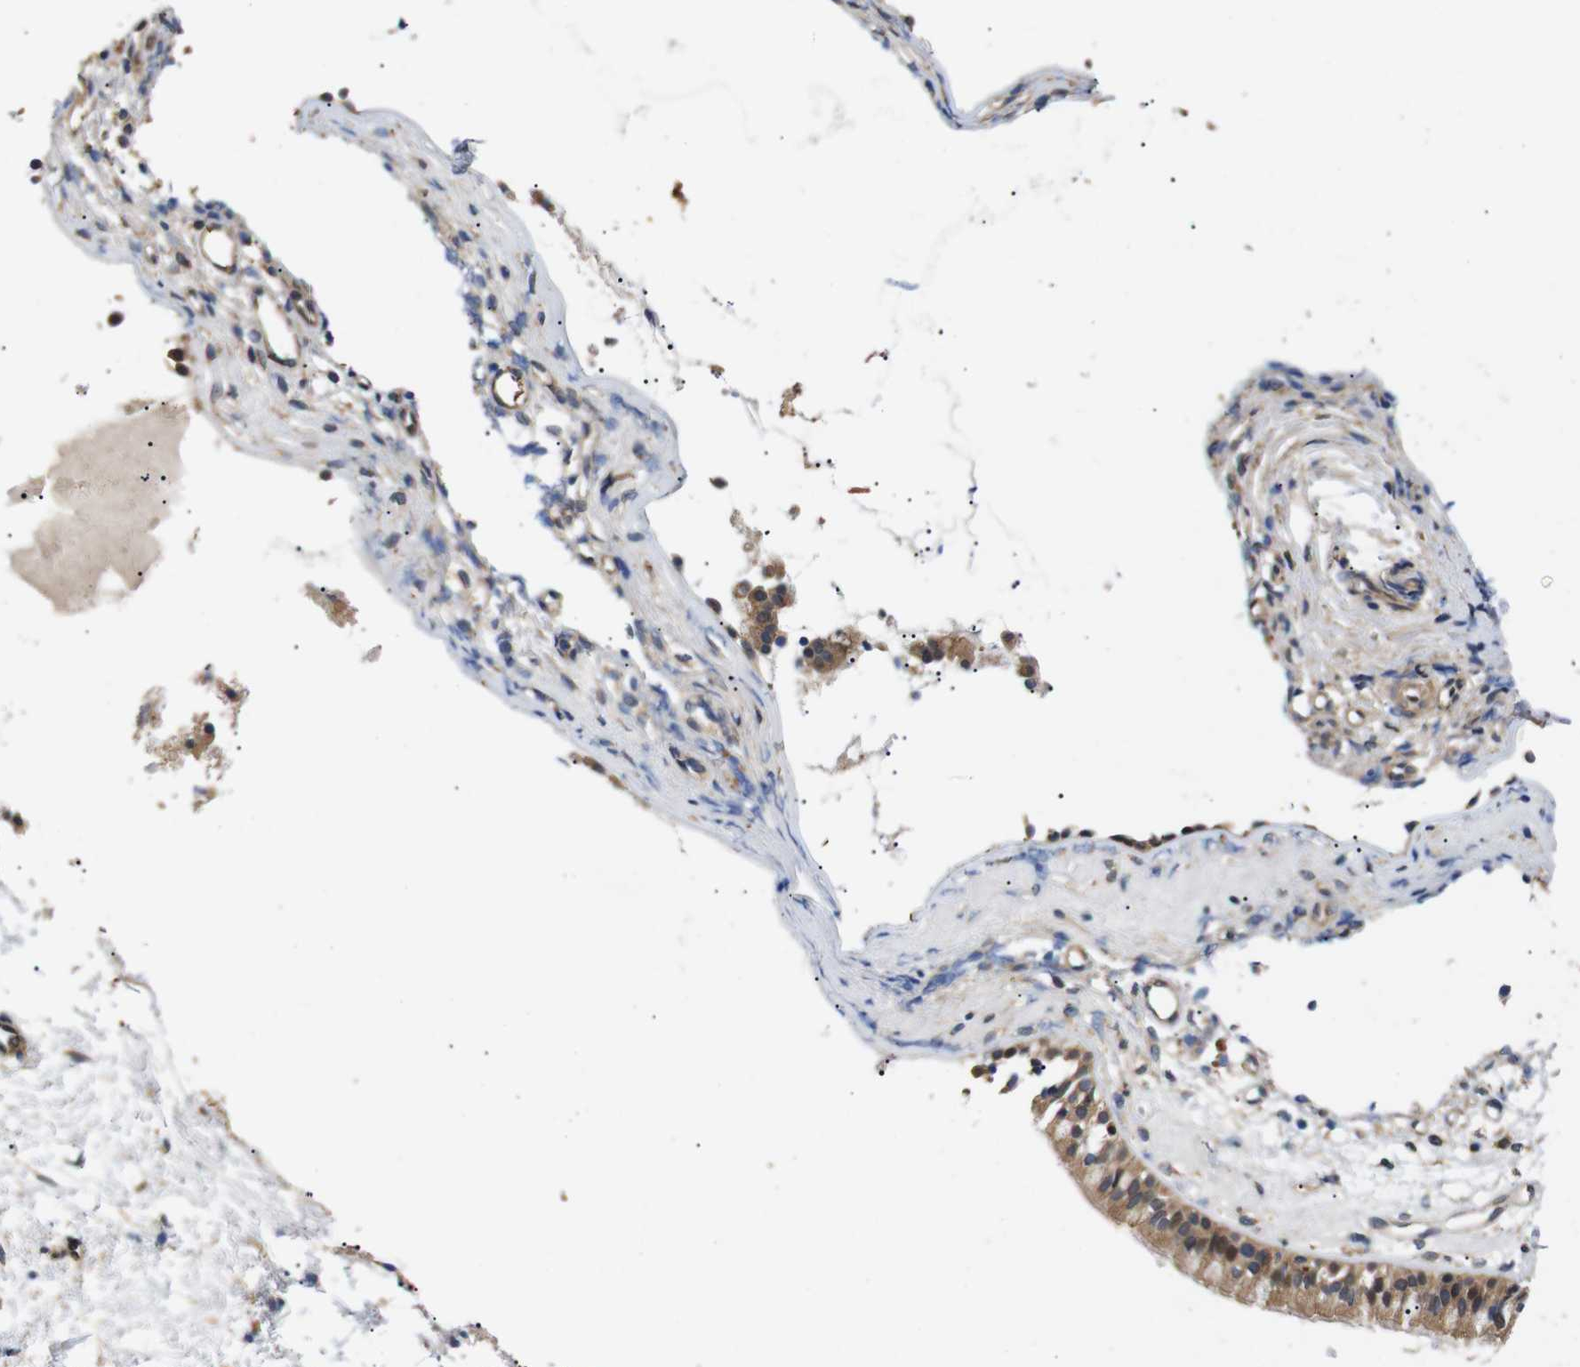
{"staining": {"intensity": "moderate", "quantity": ">75%", "location": "cytoplasmic/membranous"}, "tissue": "nasopharynx", "cell_type": "Respiratory epithelial cells", "image_type": "normal", "snomed": [{"axis": "morphology", "description": "Normal tissue, NOS"}, {"axis": "topography", "description": "Nasopharynx"}], "caption": "Normal nasopharynx reveals moderate cytoplasmic/membranous expression in about >75% of respiratory epithelial cells The protein is stained brown, and the nuclei are stained in blue (DAB (3,3'-diaminobenzidine) IHC with brightfield microscopy, high magnification)..", "gene": "DDR1", "patient": {"sex": "male", "age": 21}}